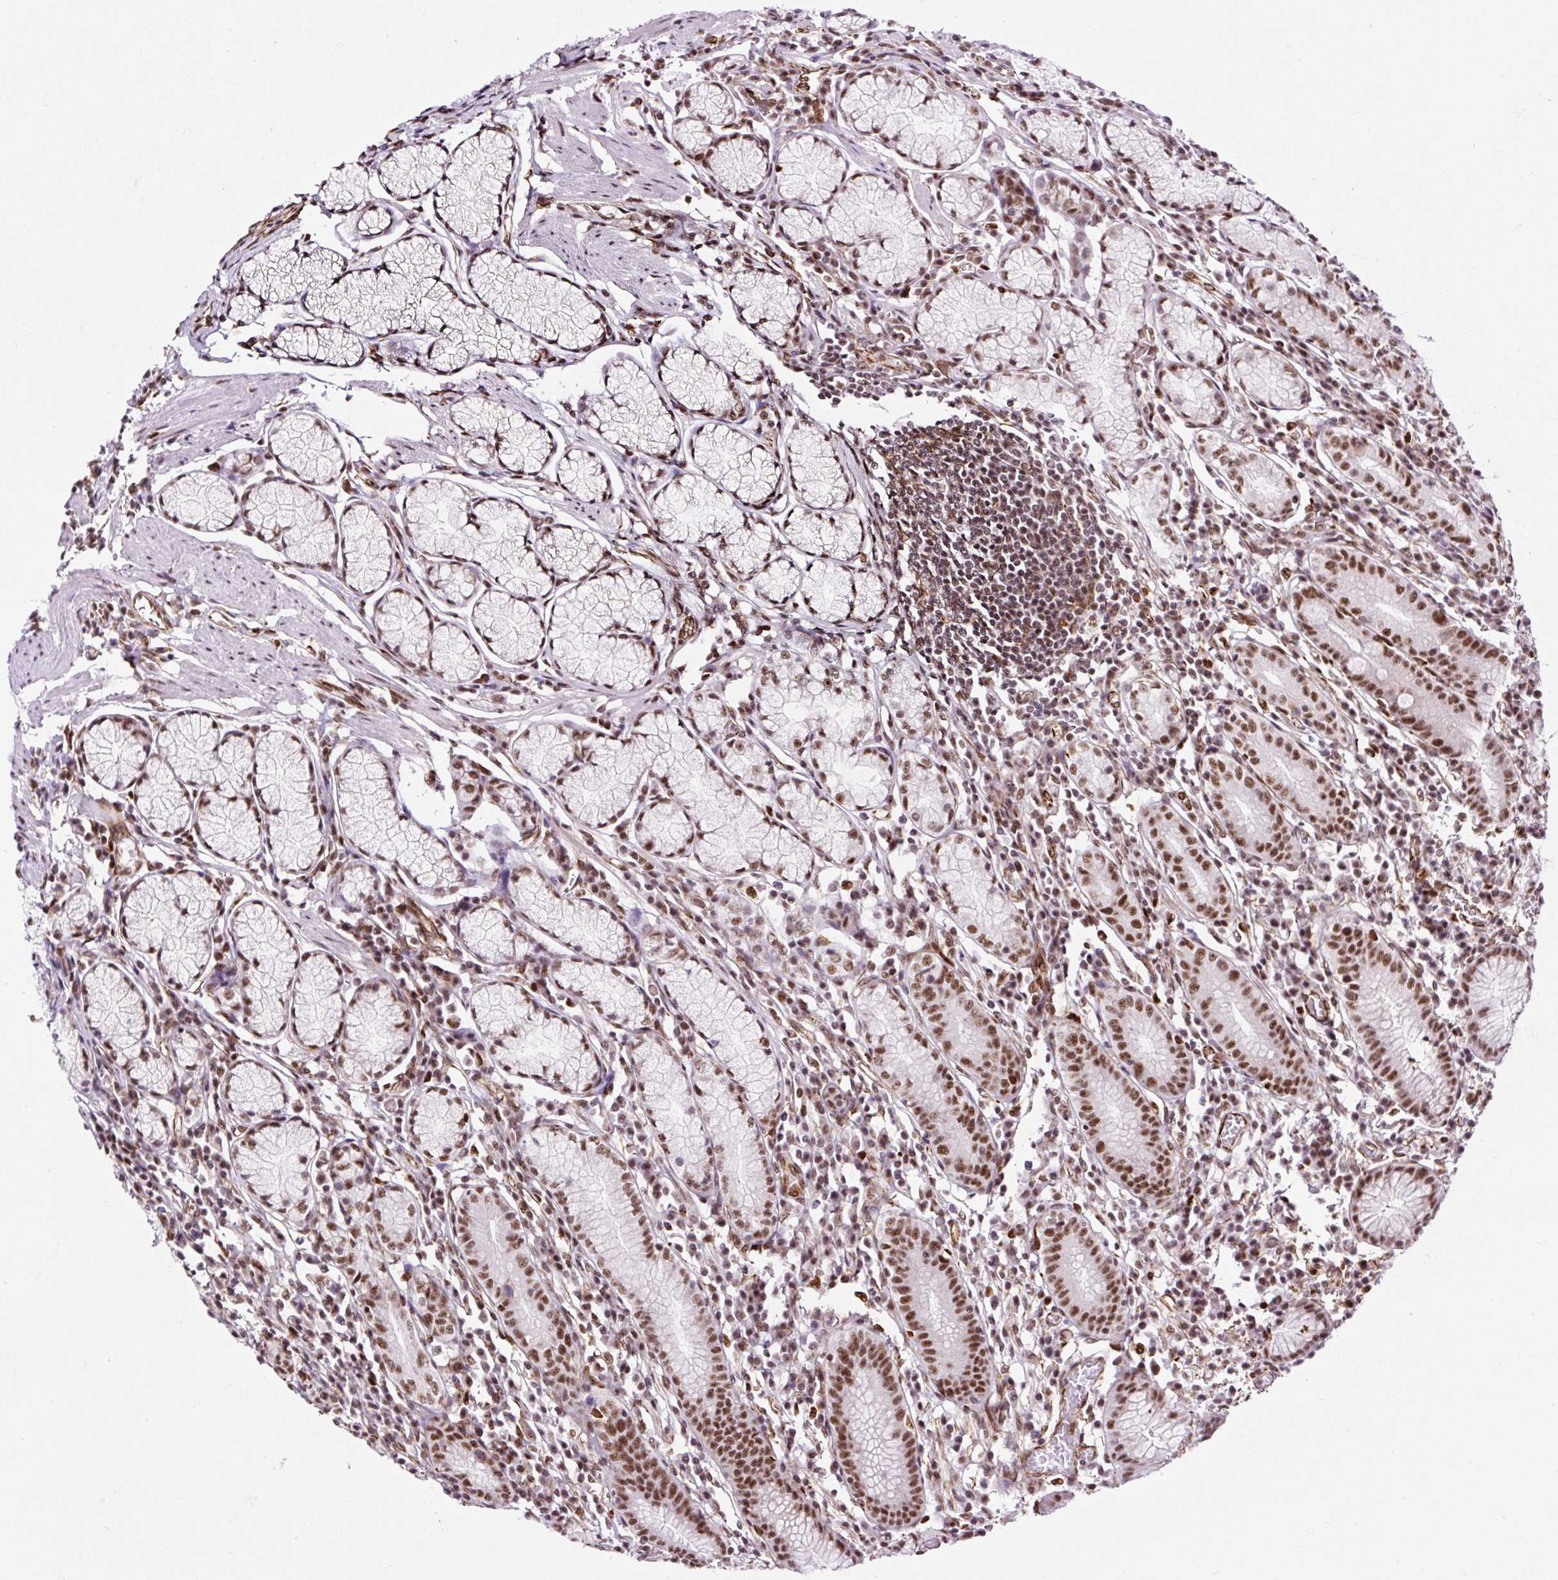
{"staining": {"intensity": "strong", "quantity": ">75%", "location": "nuclear"}, "tissue": "stomach", "cell_type": "Glandular cells", "image_type": "normal", "snomed": [{"axis": "morphology", "description": "Normal tissue, NOS"}, {"axis": "topography", "description": "Stomach"}], "caption": "IHC photomicrograph of benign stomach stained for a protein (brown), which demonstrates high levels of strong nuclear staining in about >75% of glandular cells.", "gene": "FMC1", "patient": {"sex": "male", "age": 55}}